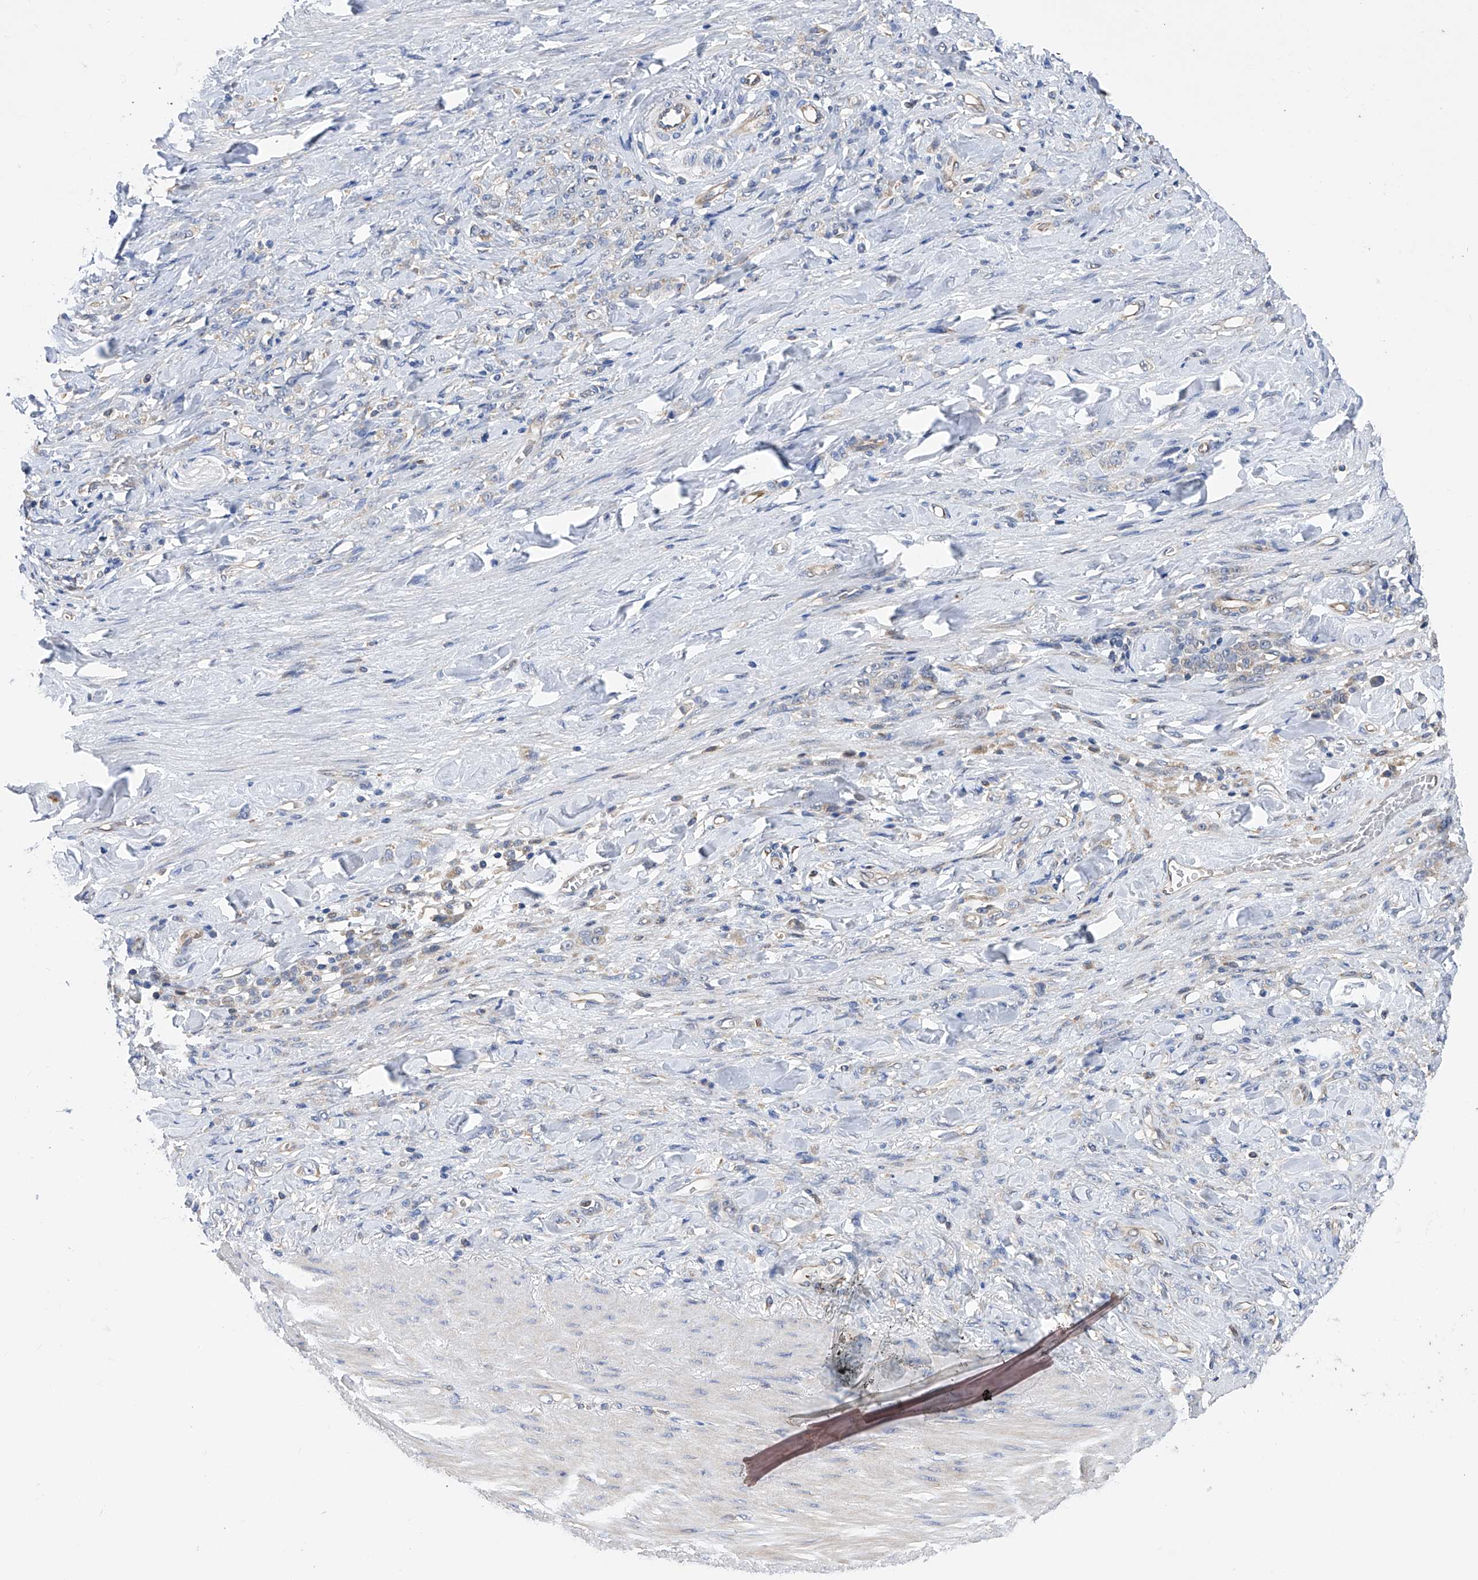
{"staining": {"intensity": "weak", "quantity": "<25%", "location": "cytoplasmic/membranous"}, "tissue": "stomach cancer", "cell_type": "Tumor cells", "image_type": "cancer", "snomed": [{"axis": "morphology", "description": "Normal tissue, NOS"}, {"axis": "morphology", "description": "Adenocarcinoma, NOS"}, {"axis": "topography", "description": "Stomach"}], "caption": "Human adenocarcinoma (stomach) stained for a protein using IHC shows no expression in tumor cells.", "gene": "SPATA20", "patient": {"sex": "male", "age": 82}}